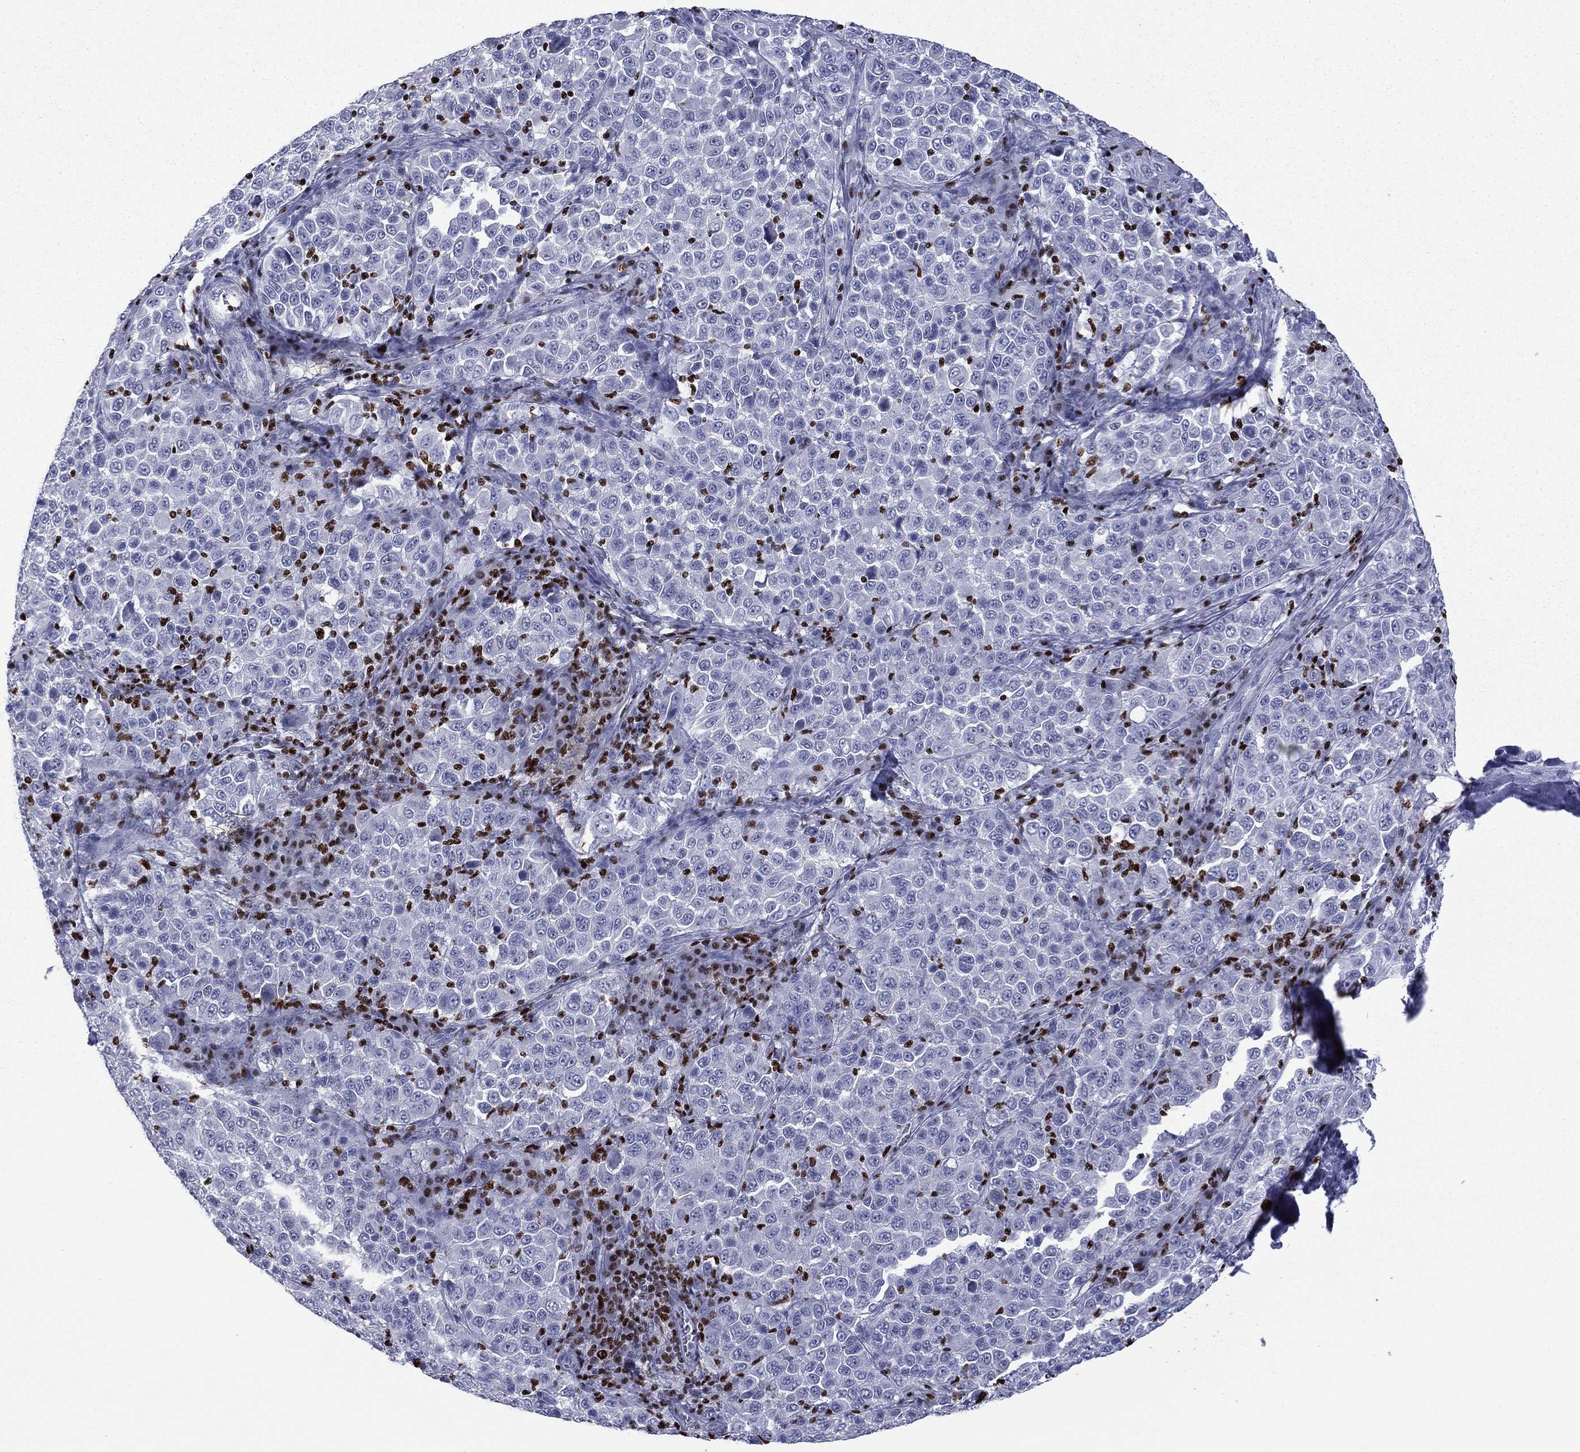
{"staining": {"intensity": "negative", "quantity": "none", "location": "none"}, "tissue": "melanoma", "cell_type": "Tumor cells", "image_type": "cancer", "snomed": [{"axis": "morphology", "description": "Malignant melanoma, NOS"}, {"axis": "topography", "description": "Skin"}], "caption": "DAB (3,3'-diaminobenzidine) immunohistochemical staining of human malignant melanoma reveals no significant staining in tumor cells.", "gene": "IKZF3", "patient": {"sex": "female", "age": 57}}